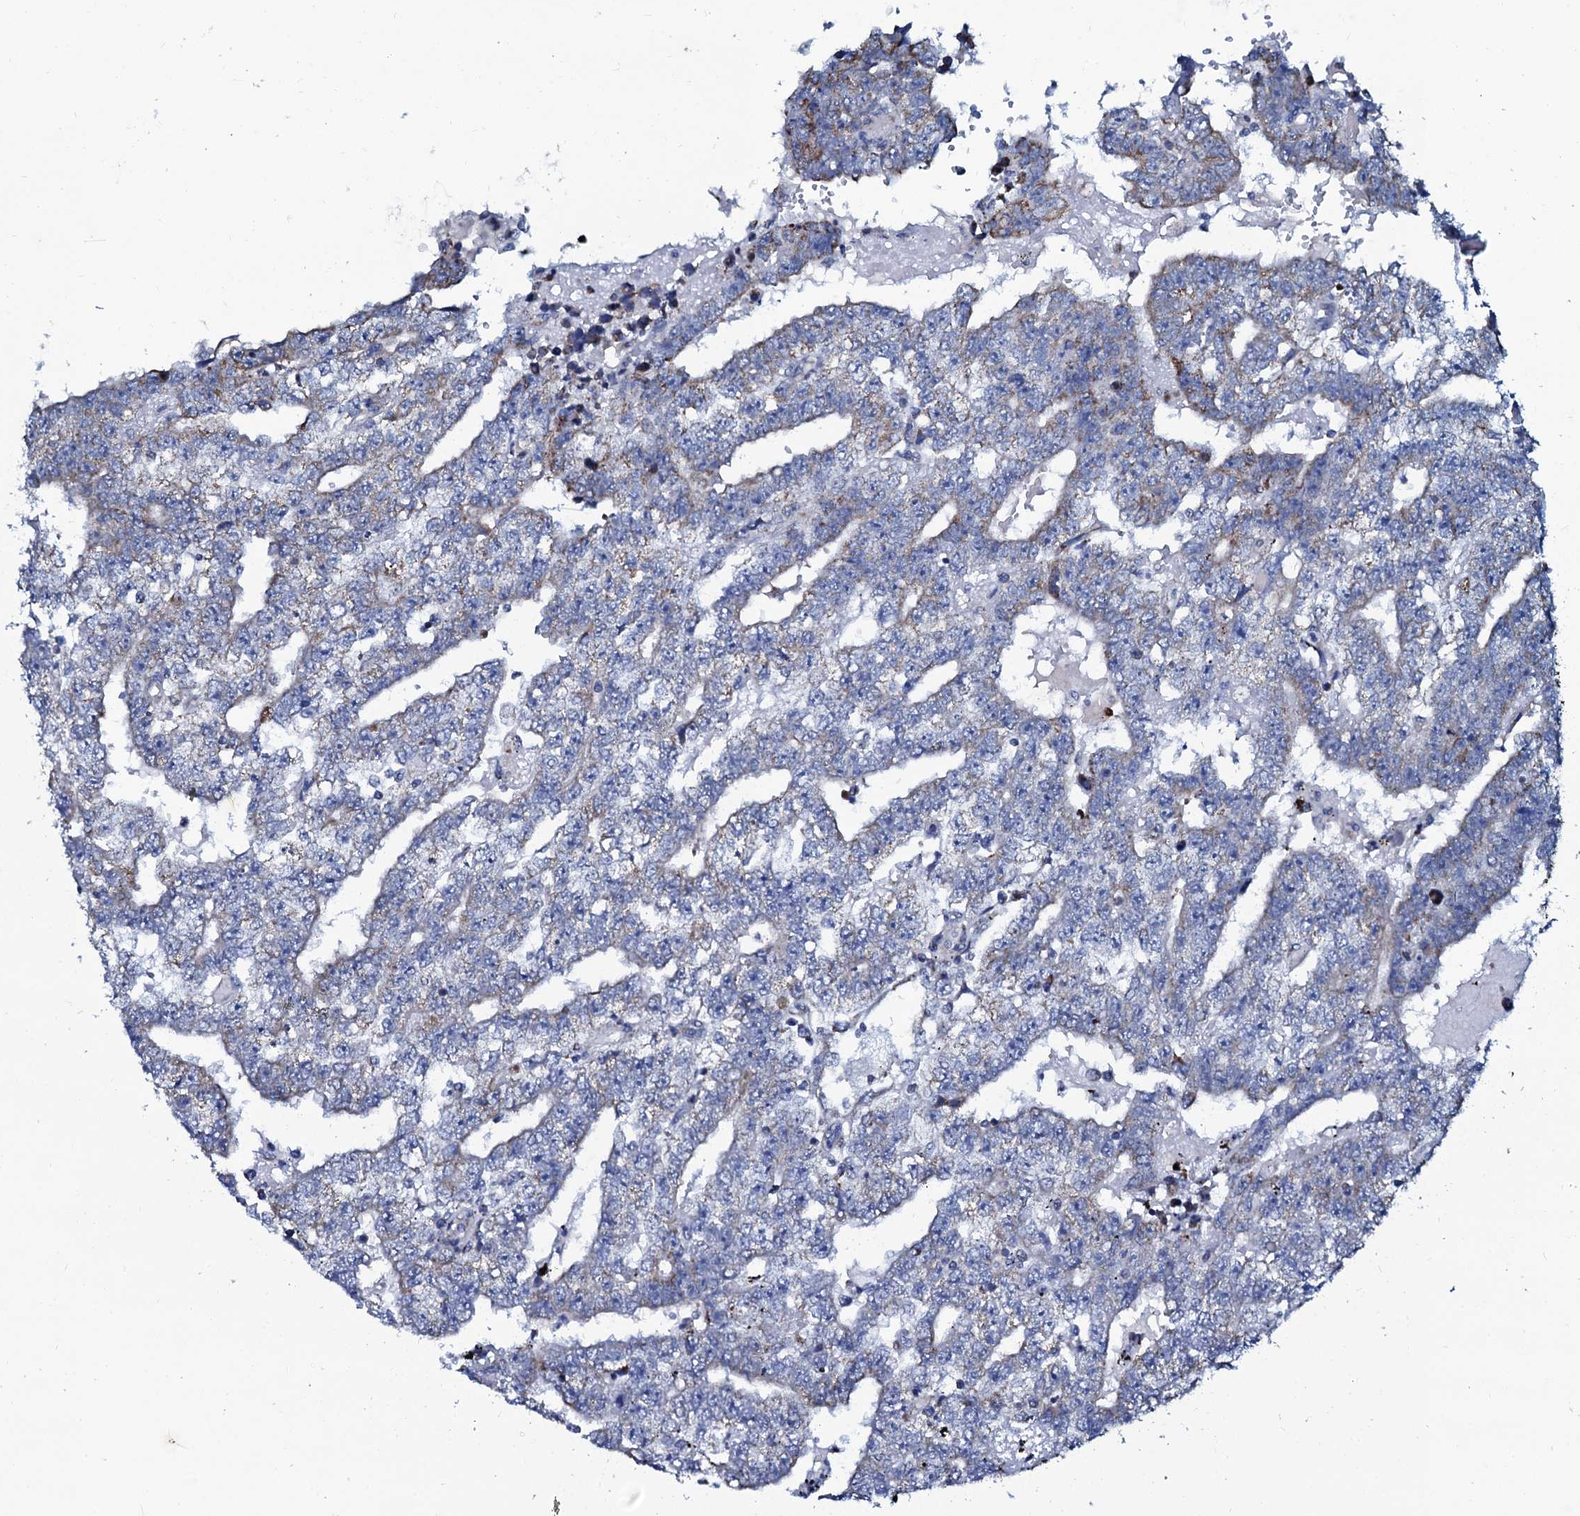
{"staining": {"intensity": "negative", "quantity": "none", "location": "none"}, "tissue": "testis cancer", "cell_type": "Tumor cells", "image_type": "cancer", "snomed": [{"axis": "morphology", "description": "Carcinoma, Embryonal, NOS"}, {"axis": "topography", "description": "Testis"}], "caption": "Tumor cells are negative for protein expression in human testis cancer (embryonal carcinoma).", "gene": "SLC37A4", "patient": {"sex": "male", "age": 25}}